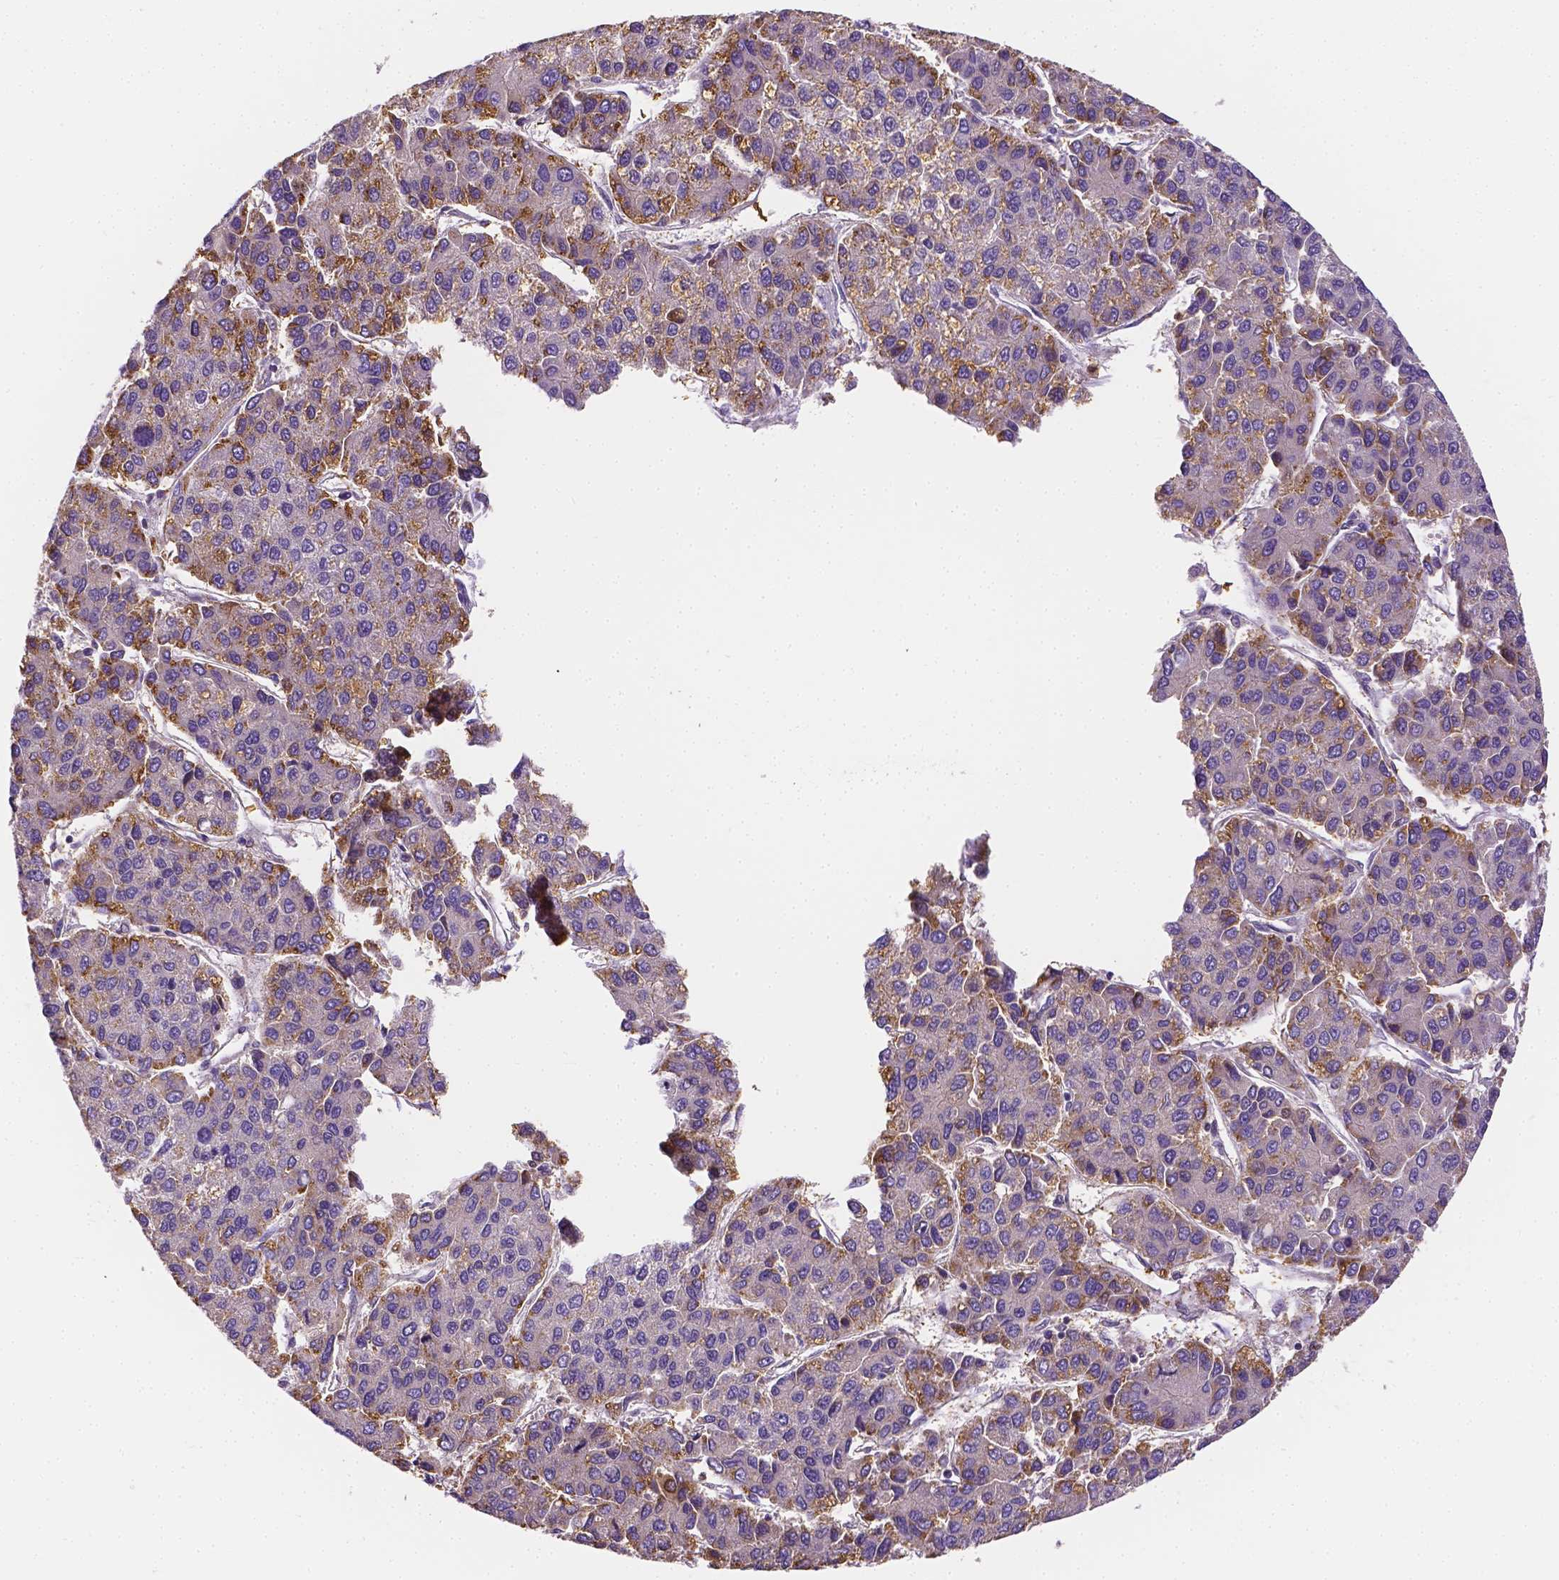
{"staining": {"intensity": "weak", "quantity": "25%-75%", "location": "cytoplasmic/membranous"}, "tissue": "liver cancer", "cell_type": "Tumor cells", "image_type": "cancer", "snomed": [{"axis": "morphology", "description": "Carcinoma, Hepatocellular, NOS"}, {"axis": "topography", "description": "Liver"}], "caption": "Protein staining of liver cancer (hepatocellular carcinoma) tissue reveals weak cytoplasmic/membranous staining in about 25%-75% of tumor cells.", "gene": "ZNRD2", "patient": {"sex": "female", "age": 66}}